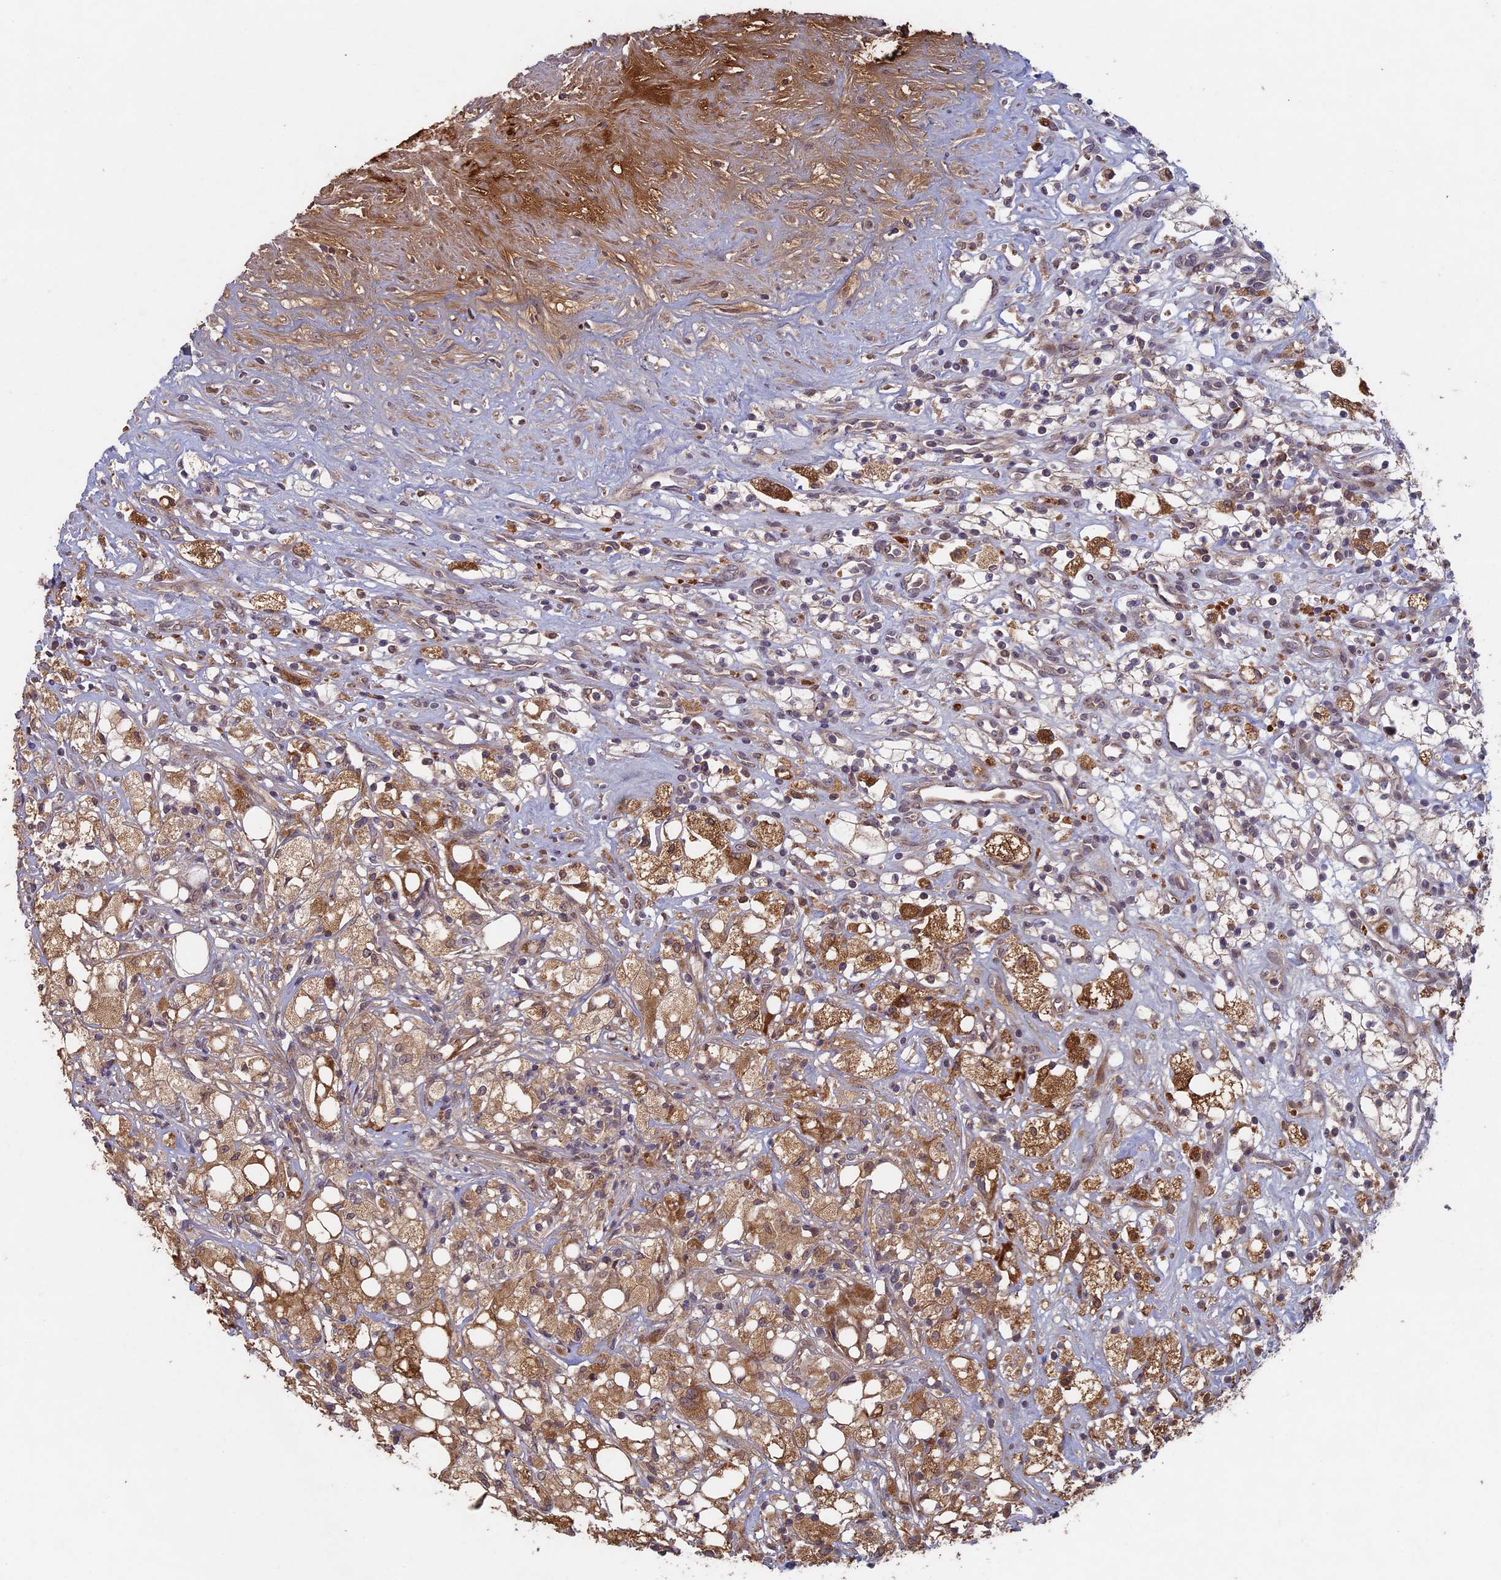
{"staining": {"intensity": "moderate", "quantity": "<25%", "location": "cytoplasmic/membranous"}, "tissue": "renal cancer", "cell_type": "Tumor cells", "image_type": "cancer", "snomed": [{"axis": "morphology", "description": "Adenocarcinoma, NOS"}, {"axis": "topography", "description": "Kidney"}], "caption": "High-magnification brightfield microscopy of adenocarcinoma (renal) stained with DAB (3,3'-diaminobenzidine) (brown) and counterstained with hematoxylin (blue). tumor cells exhibit moderate cytoplasmic/membranous positivity is appreciated in about<25% of cells.", "gene": "RCCD1", "patient": {"sex": "male", "age": 59}}